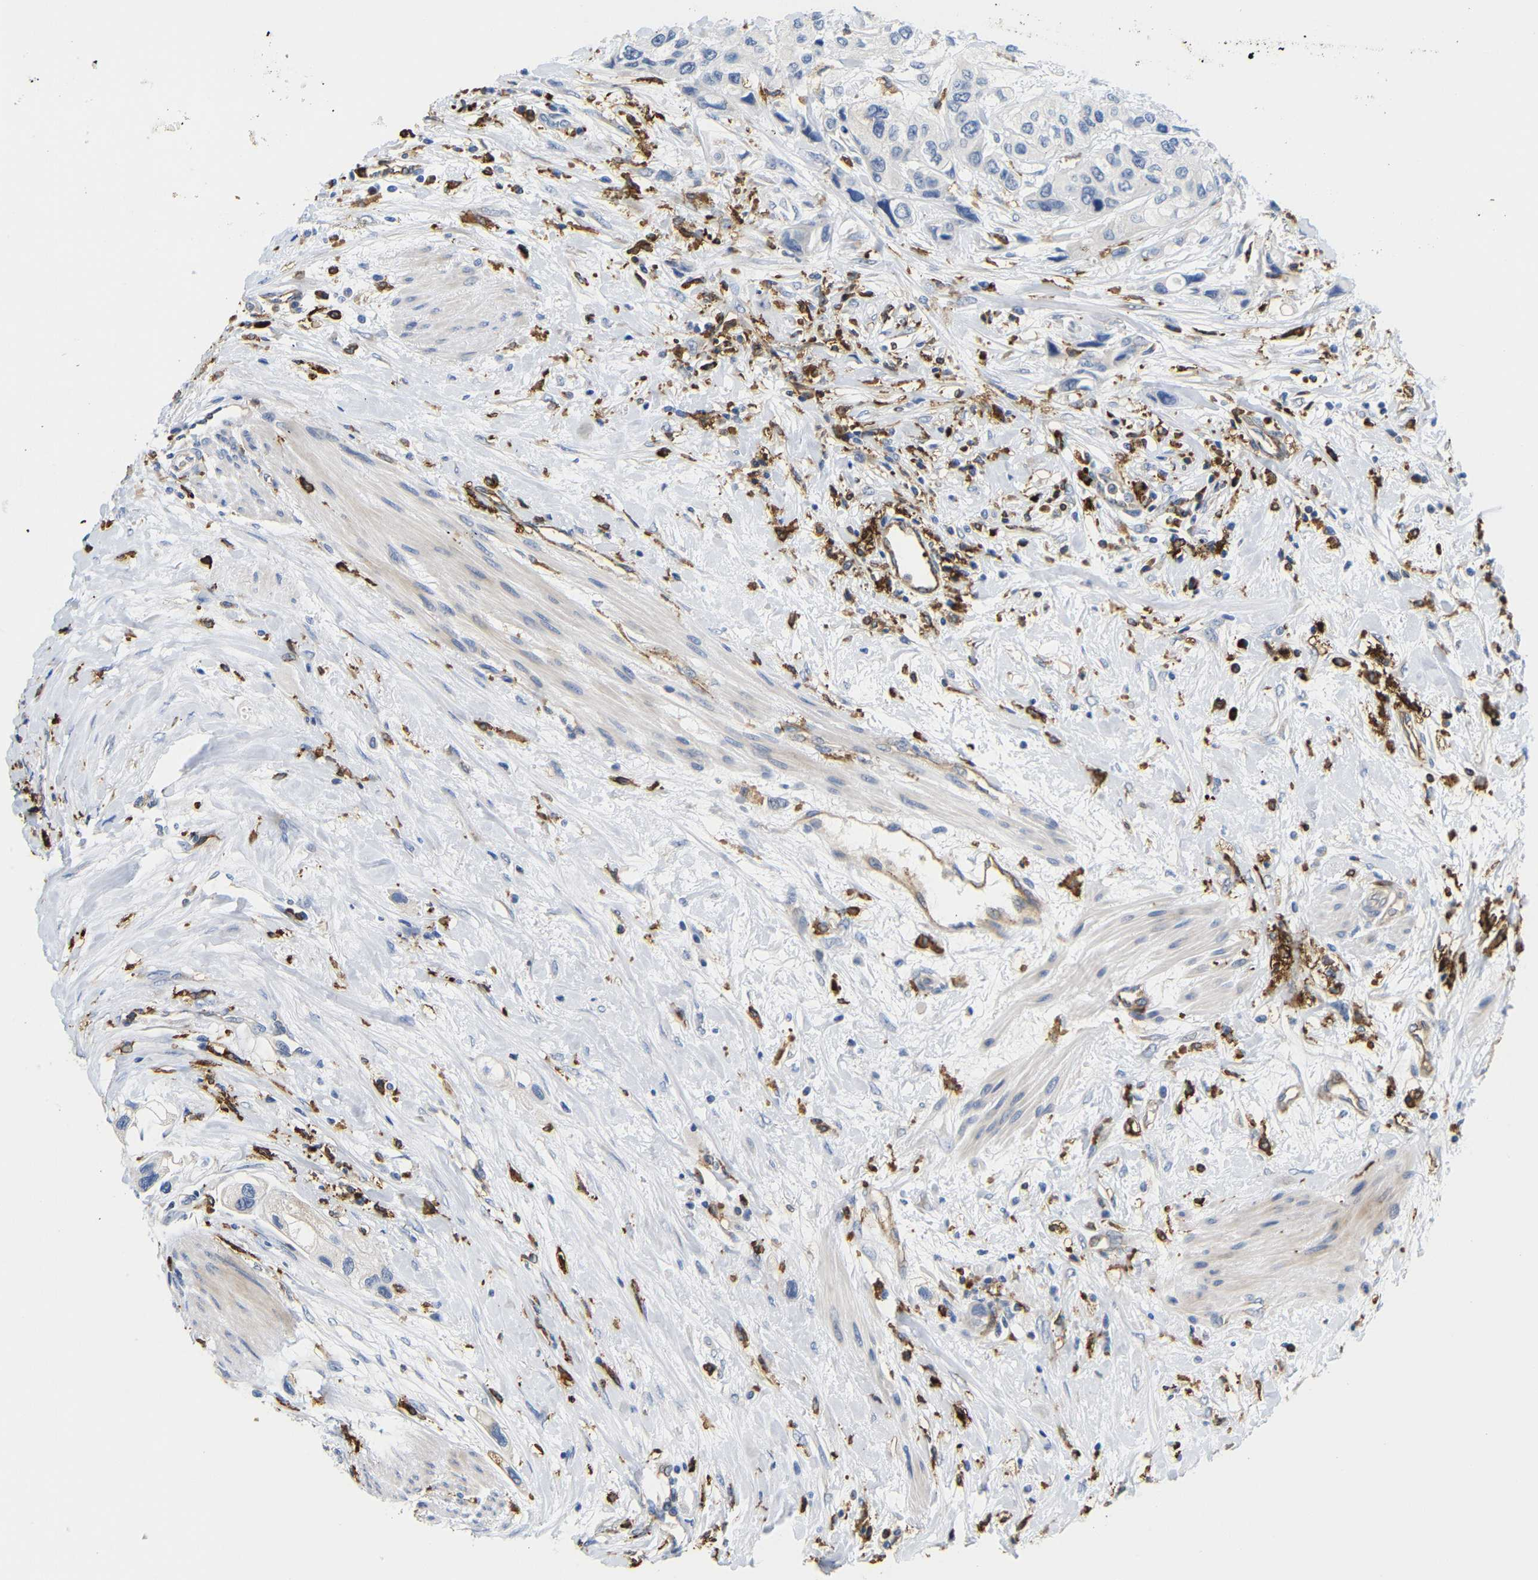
{"staining": {"intensity": "negative", "quantity": "none", "location": "none"}, "tissue": "urothelial cancer", "cell_type": "Tumor cells", "image_type": "cancer", "snomed": [{"axis": "morphology", "description": "Urothelial carcinoma, High grade"}, {"axis": "topography", "description": "Urinary bladder"}], "caption": "Histopathology image shows no significant protein staining in tumor cells of urothelial carcinoma (high-grade).", "gene": "HLA-DQB1", "patient": {"sex": "female", "age": 56}}